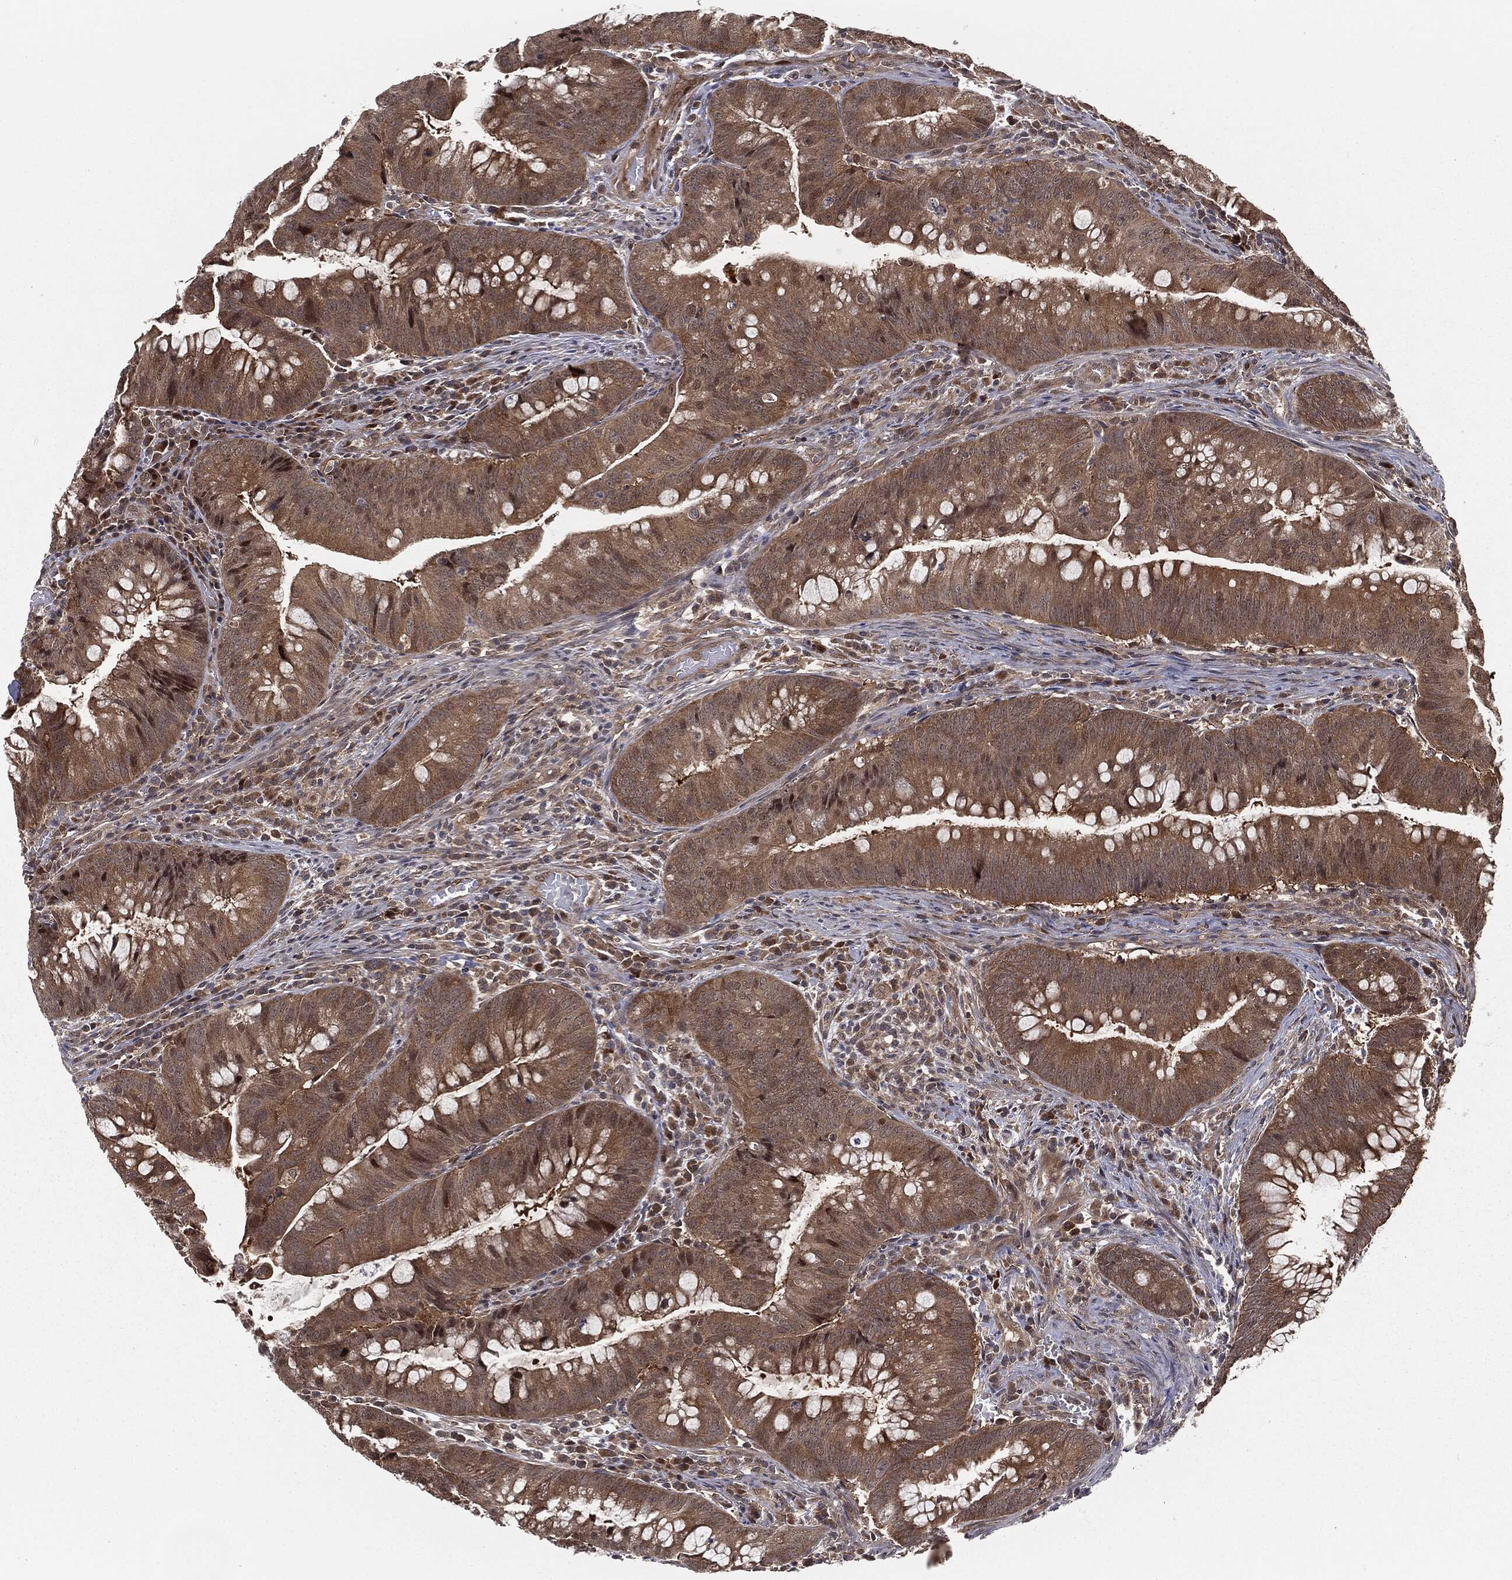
{"staining": {"intensity": "moderate", "quantity": ">75%", "location": "cytoplasmic/membranous,nuclear"}, "tissue": "colorectal cancer", "cell_type": "Tumor cells", "image_type": "cancer", "snomed": [{"axis": "morphology", "description": "Adenocarcinoma, NOS"}, {"axis": "topography", "description": "Colon"}], "caption": "Protein expression analysis of human colorectal cancer reveals moderate cytoplasmic/membranous and nuclear positivity in about >75% of tumor cells. Nuclei are stained in blue.", "gene": "FBXO7", "patient": {"sex": "male", "age": 62}}